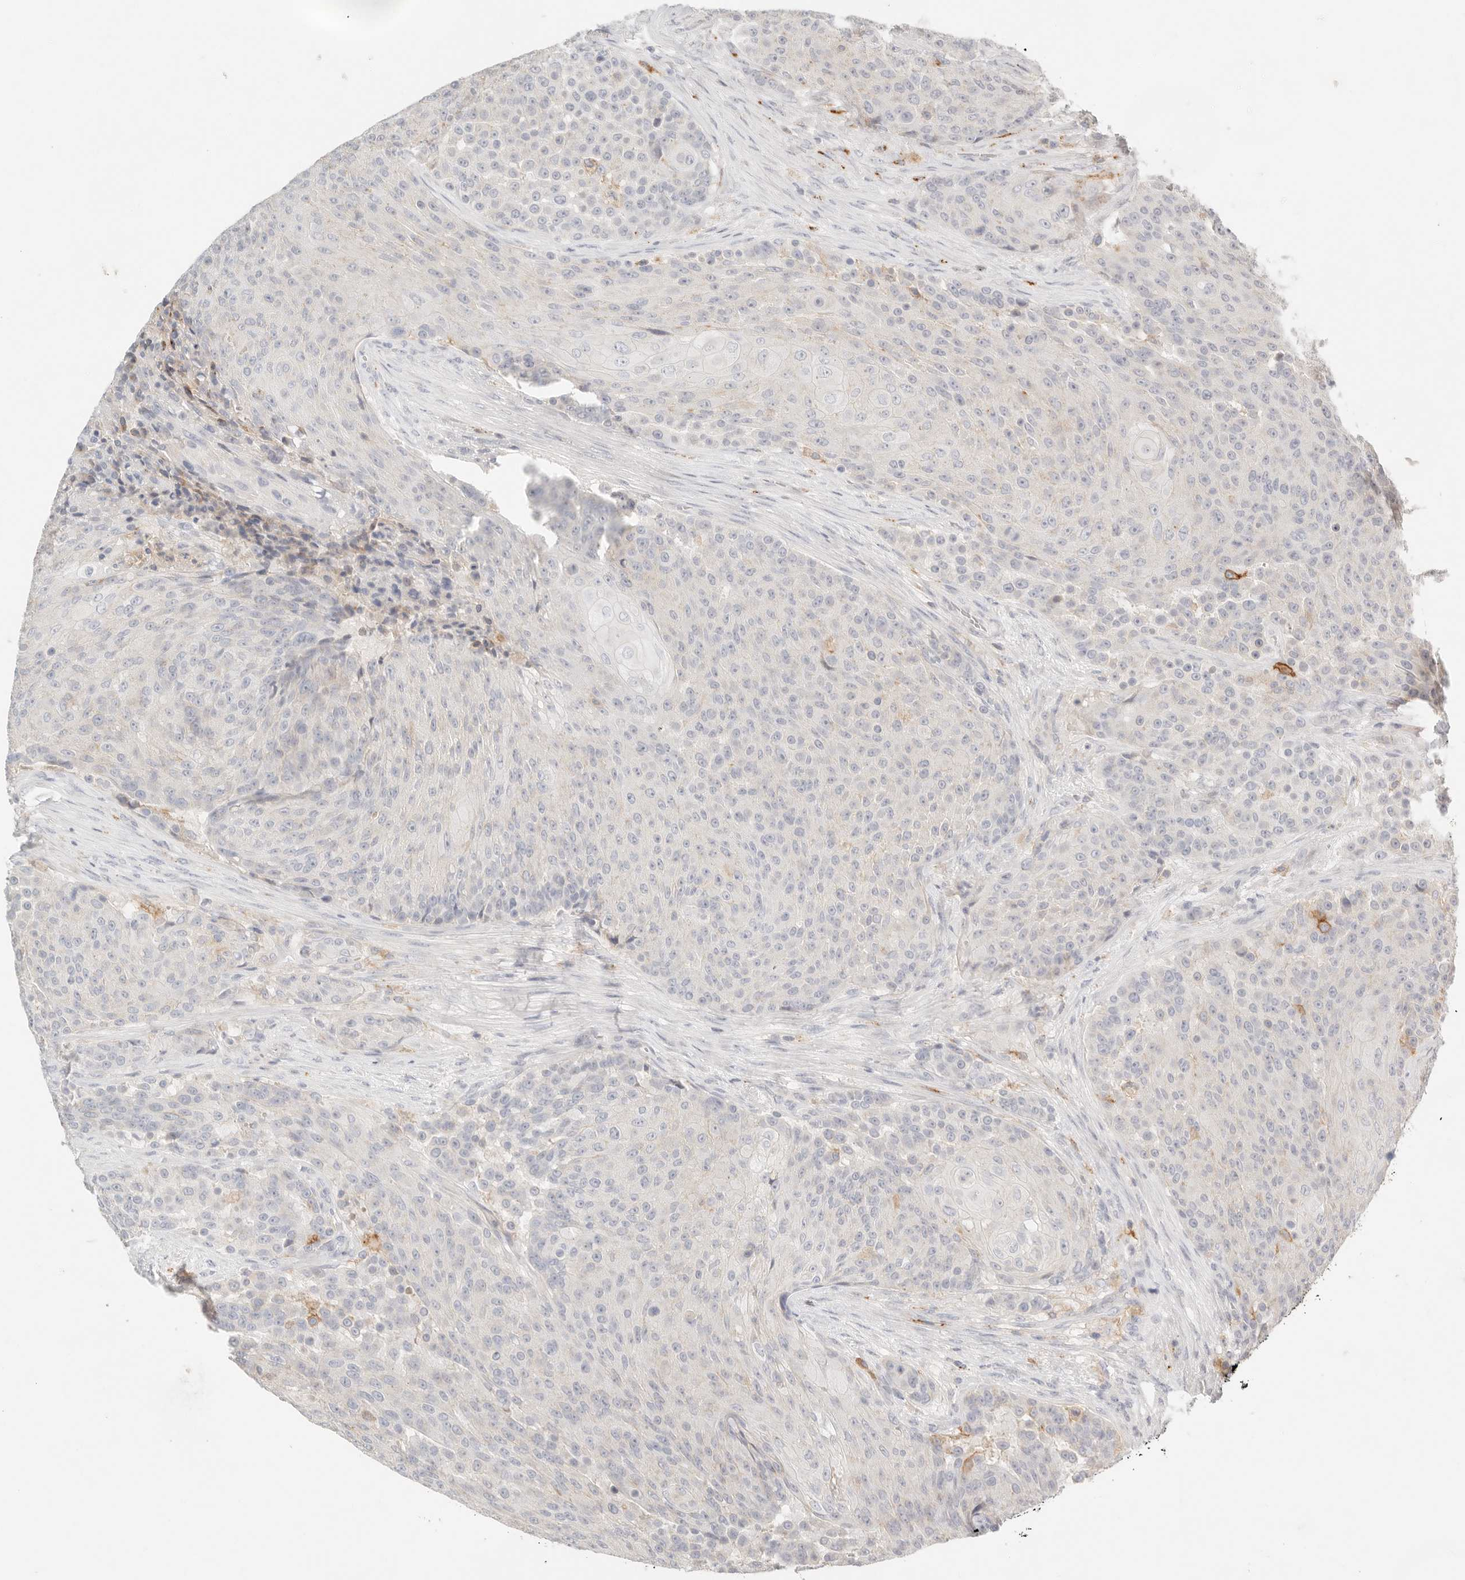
{"staining": {"intensity": "weak", "quantity": "<25%", "location": "cytoplasmic/membranous"}, "tissue": "urothelial cancer", "cell_type": "Tumor cells", "image_type": "cancer", "snomed": [{"axis": "morphology", "description": "Urothelial carcinoma, High grade"}, {"axis": "topography", "description": "Urinary bladder"}], "caption": "The histopathology image reveals no staining of tumor cells in urothelial cancer. The staining was performed using DAB to visualize the protein expression in brown, while the nuclei were stained in blue with hematoxylin (Magnification: 20x).", "gene": "CEP120", "patient": {"sex": "female", "age": 63}}